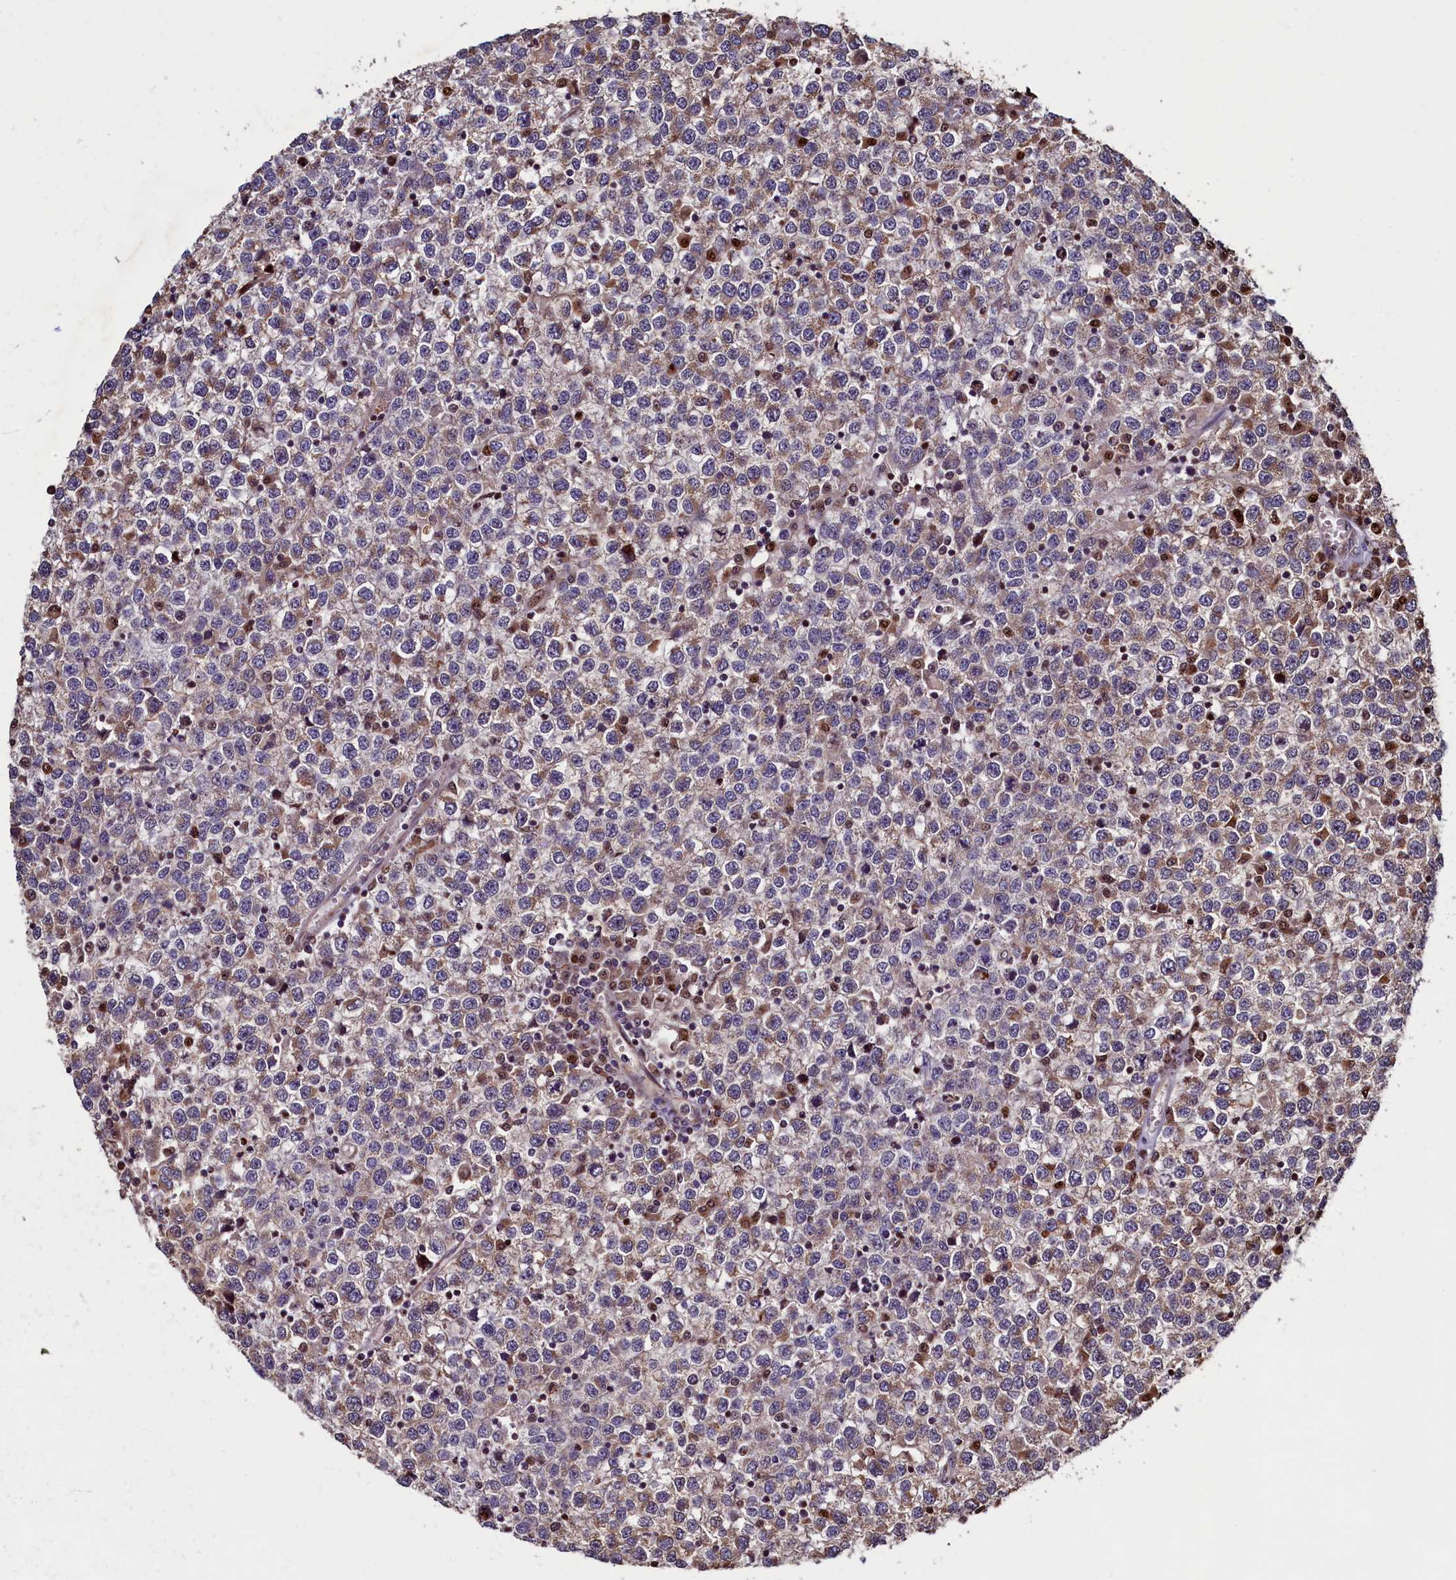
{"staining": {"intensity": "weak", "quantity": "25%-75%", "location": "cytoplasmic/membranous"}, "tissue": "testis cancer", "cell_type": "Tumor cells", "image_type": "cancer", "snomed": [{"axis": "morphology", "description": "Seminoma, NOS"}, {"axis": "topography", "description": "Testis"}], "caption": "Protein expression analysis of testis cancer shows weak cytoplasmic/membranous staining in approximately 25%-75% of tumor cells.", "gene": "NCKAP5L", "patient": {"sex": "male", "age": 65}}